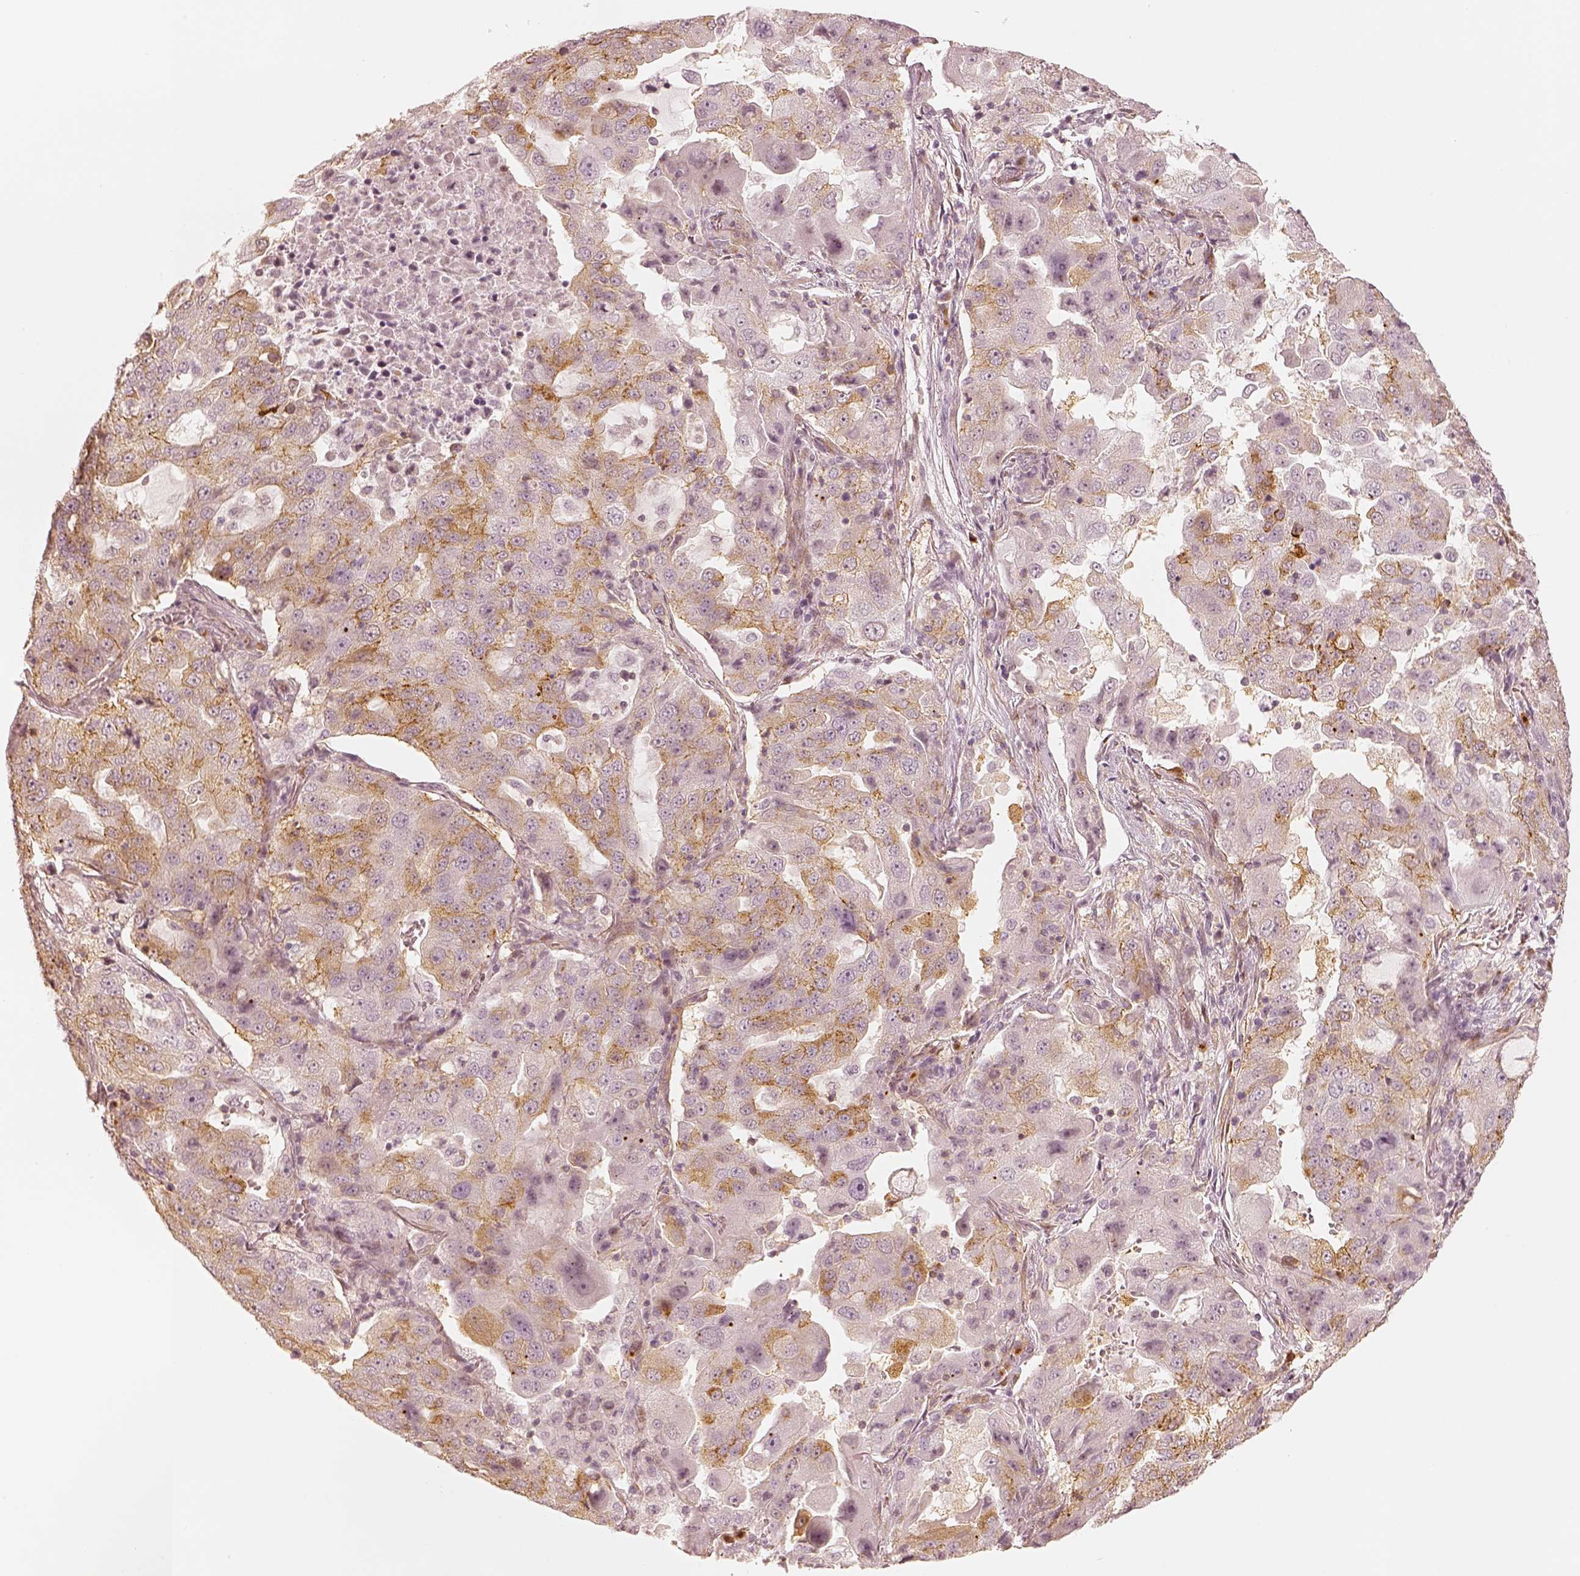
{"staining": {"intensity": "weak", "quantity": "<25%", "location": "cytoplasmic/membranous"}, "tissue": "lung cancer", "cell_type": "Tumor cells", "image_type": "cancer", "snomed": [{"axis": "morphology", "description": "Adenocarcinoma, NOS"}, {"axis": "topography", "description": "Lung"}], "caption": "Immunohistochemistry (IHC) histopathology image of neoplastic tissue: adenocarcinoma (lung) stained with DAB demonstrates no significant protein expression in tumor cells.", "gene": "GORASP2", "patient": {"sex": "female", "age": 61}}